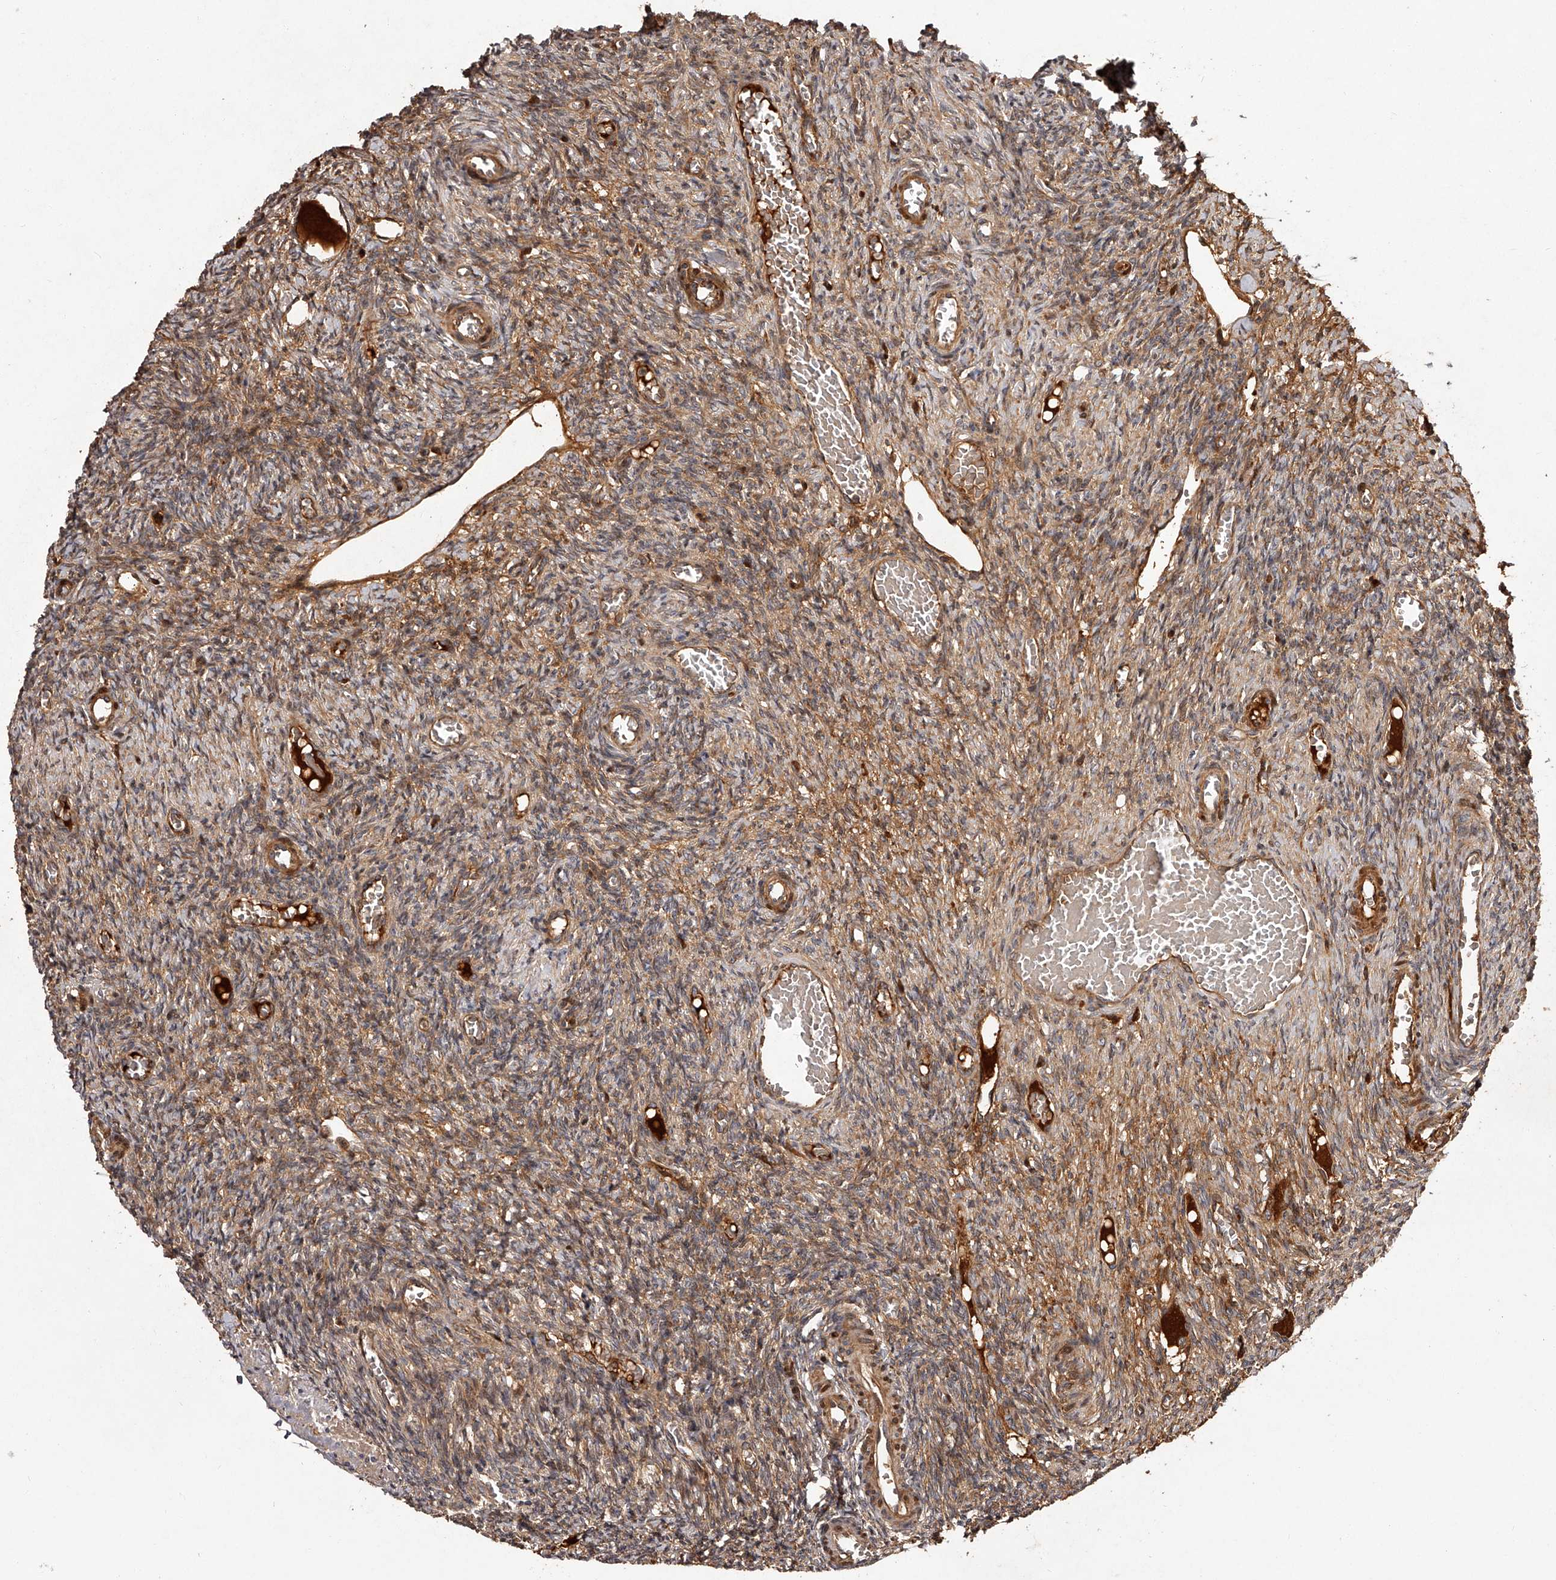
{"staining": {"intensity": "moderate", "quantity": "25%-75%", "location": "cytoplasmic/membranous"}, "tissue": "ovary", "cell_type": "Ovarian stroma cells", "image_type": "normal", "snomed": [{"axis": "morphology", "description": "Normal tissue, NOS"}, {"axis": "topography", "description": "Ovary"}], "caption": "Immunohistochemical staining of benign ovary demonstrates medium levels of moderate cytoplasmic/membranous positivity in about 25%-75% of ovarian stroma cells.", "gene": "CRYZL1", "patient": {"sex": "female", "age": 27}}